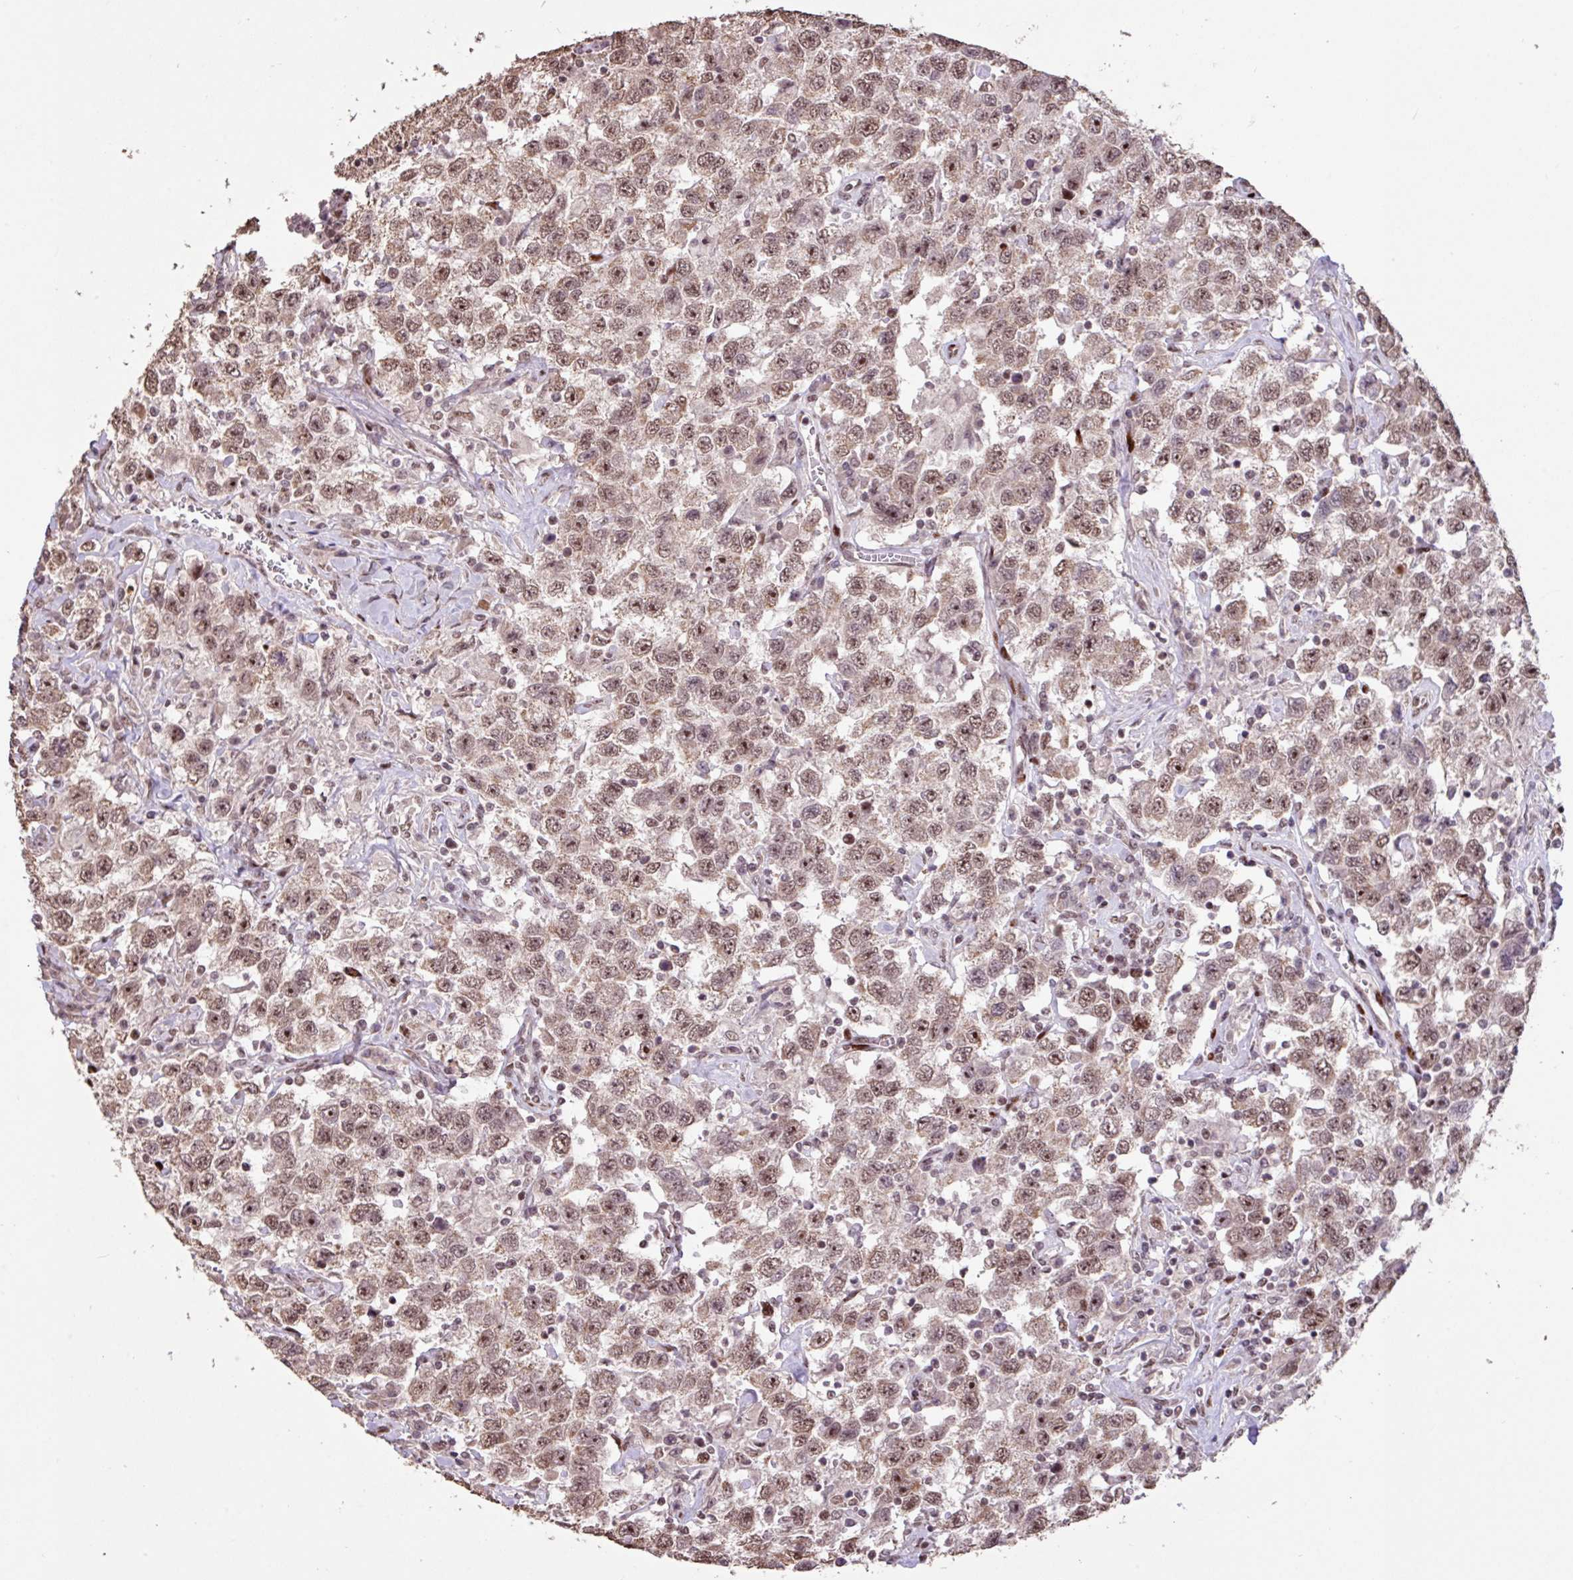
{"staining": {"intensity": "moderate", "quantity": "25%-75%", "location": "nuclear"}, "tissue": "testis cancer", "cell_type": "Tumor cells", "image_type": "cancer", "snomed": [{"axis": "morphology", "description": "Seminoma, NOS"}, {"axis": "topography", "description": "Testis"}], "caption": "This micrograph reveals immunohistochemistry staining of testis seminoma, with medium moderate nuclear staining in approximately 25%-75% of tumor cells.", "gene": "ZNF709", "patient": {"sex": "male", "age": 41}}